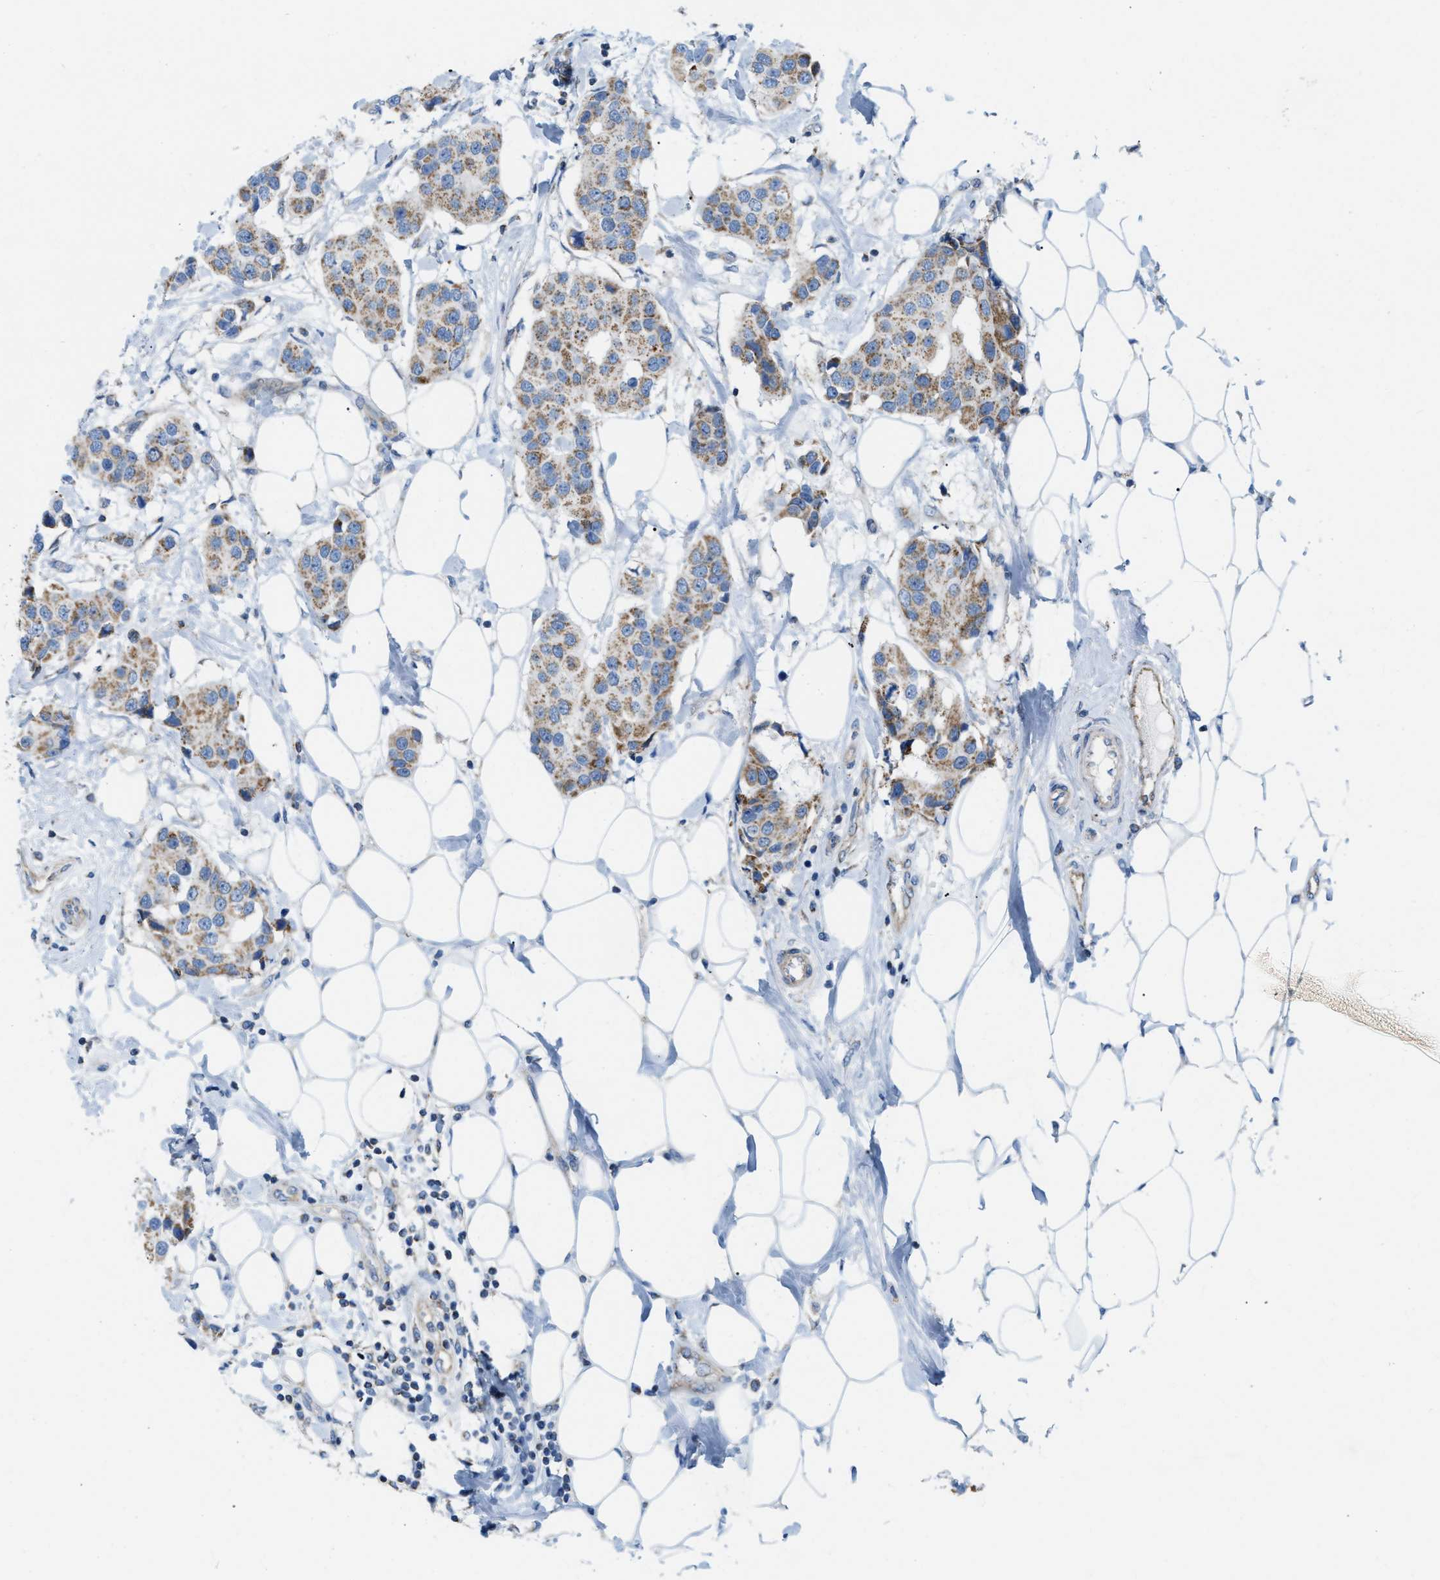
{"staining": {"intensity": "moderate", "quantity": ">75%", "location": "cytoplasmic/membranous"}, "tissue": "breast cancer", "cell_type": "Tumor cells", "image_type": "cancer", "snomed": [{"axis": "morphology", "description": "Normal tissue, NOS"}, {"axis": "morphology", "description": "Duct carcinoma"}, {"axis": "topography", "description": "Breast"}], "caption": "Infiltrating ductal carcinoma (breast) stained with DAB (3,3'-diaminobenzidine) IHC exhibits medium levels of moderate cytoplasmic/membranous positivity in about >75% of tumor cells.", "gene": "JADE1", "patient": {"sex": "female", "age": 39}}